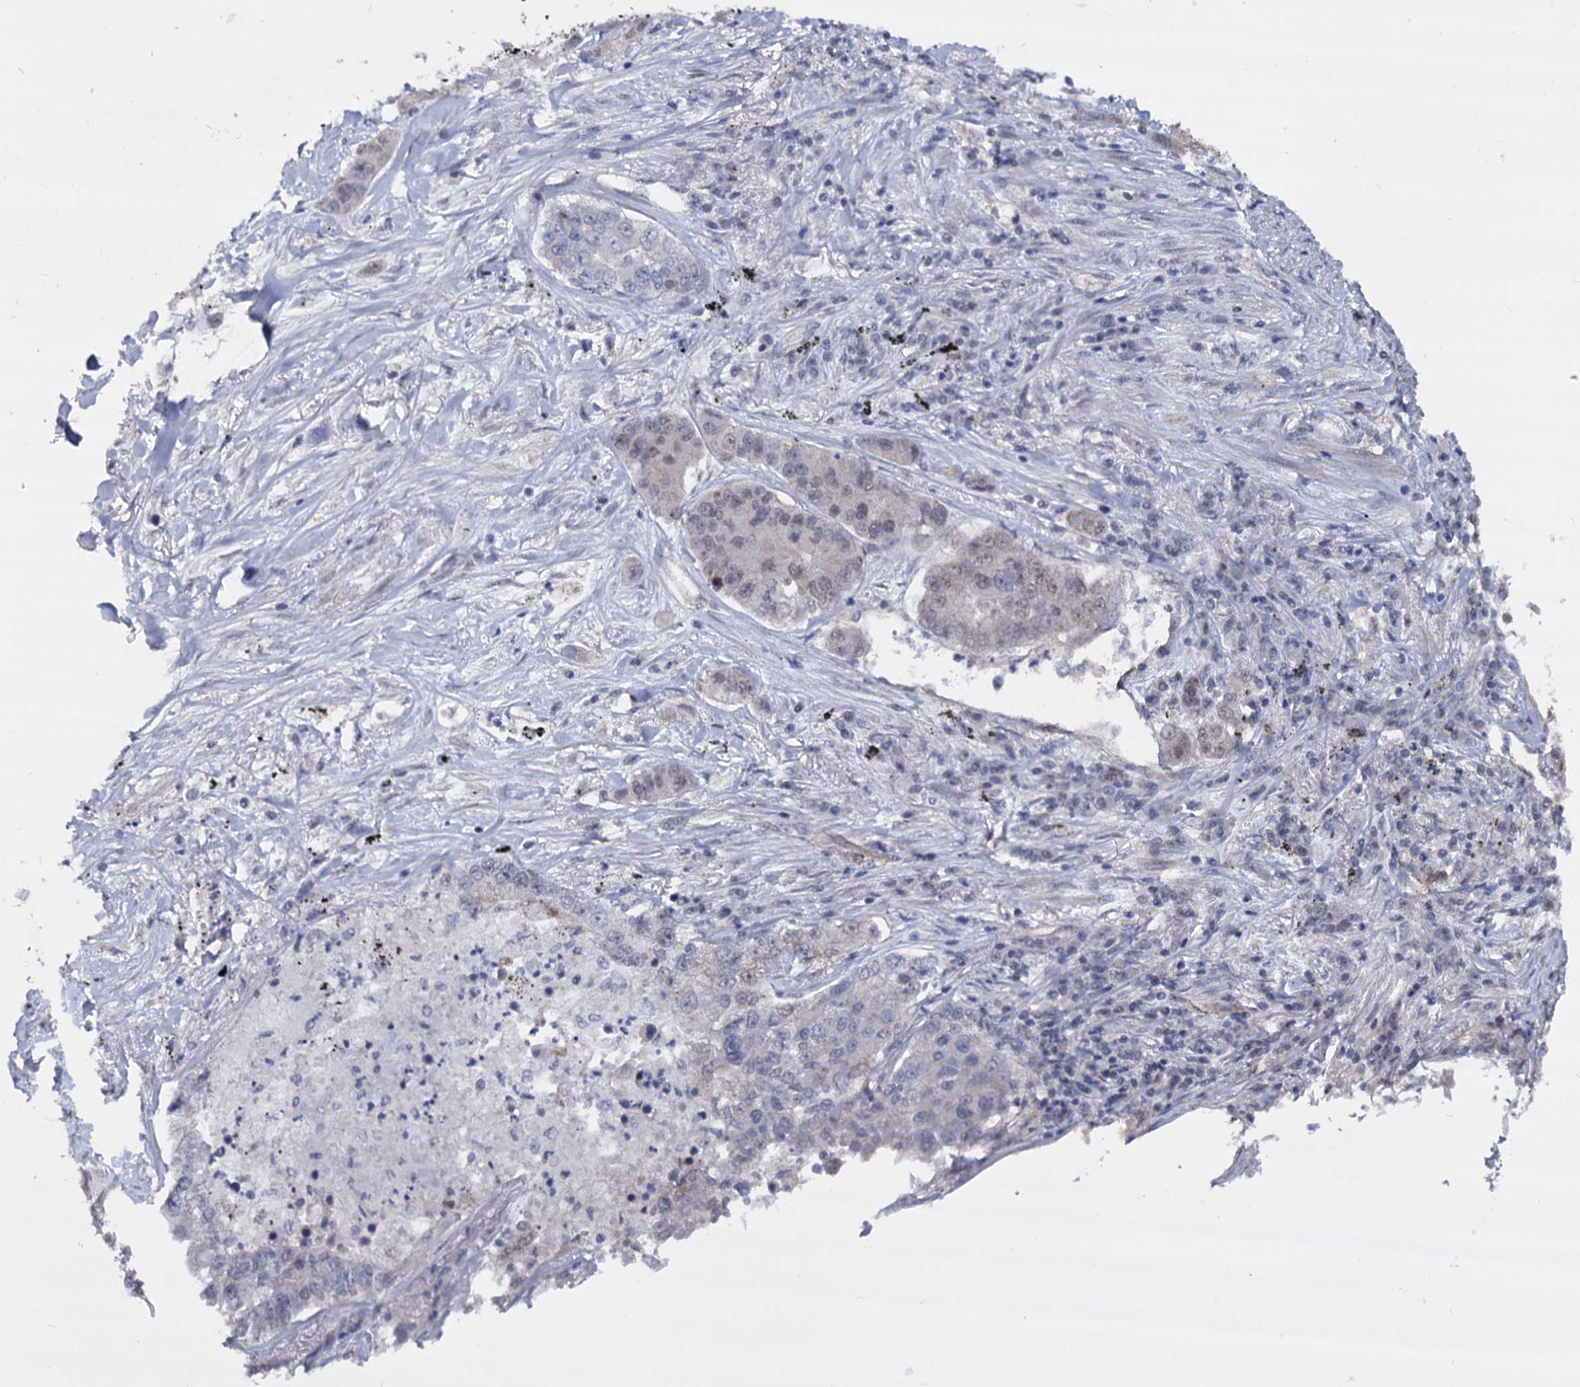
{"staining": {"intensity": "moderate", "quantity": "<25%", "location": "nuclear"}, "tissue": "lung cancer", "cell_type": "Tumor cells", "image_type": "cancer", "snomed": [{"axis": "morphology", "description": "Adenocarcinoma, NOS"}, {"axis": "topography", "description": "Lung"}], "caption": "Adenocarcinoma (lung) tissue reveals moderate nuclear staining in about <25% of tumor cells", "gene": "GALNT11", "patient": {"sex": "male", "age": 49}}